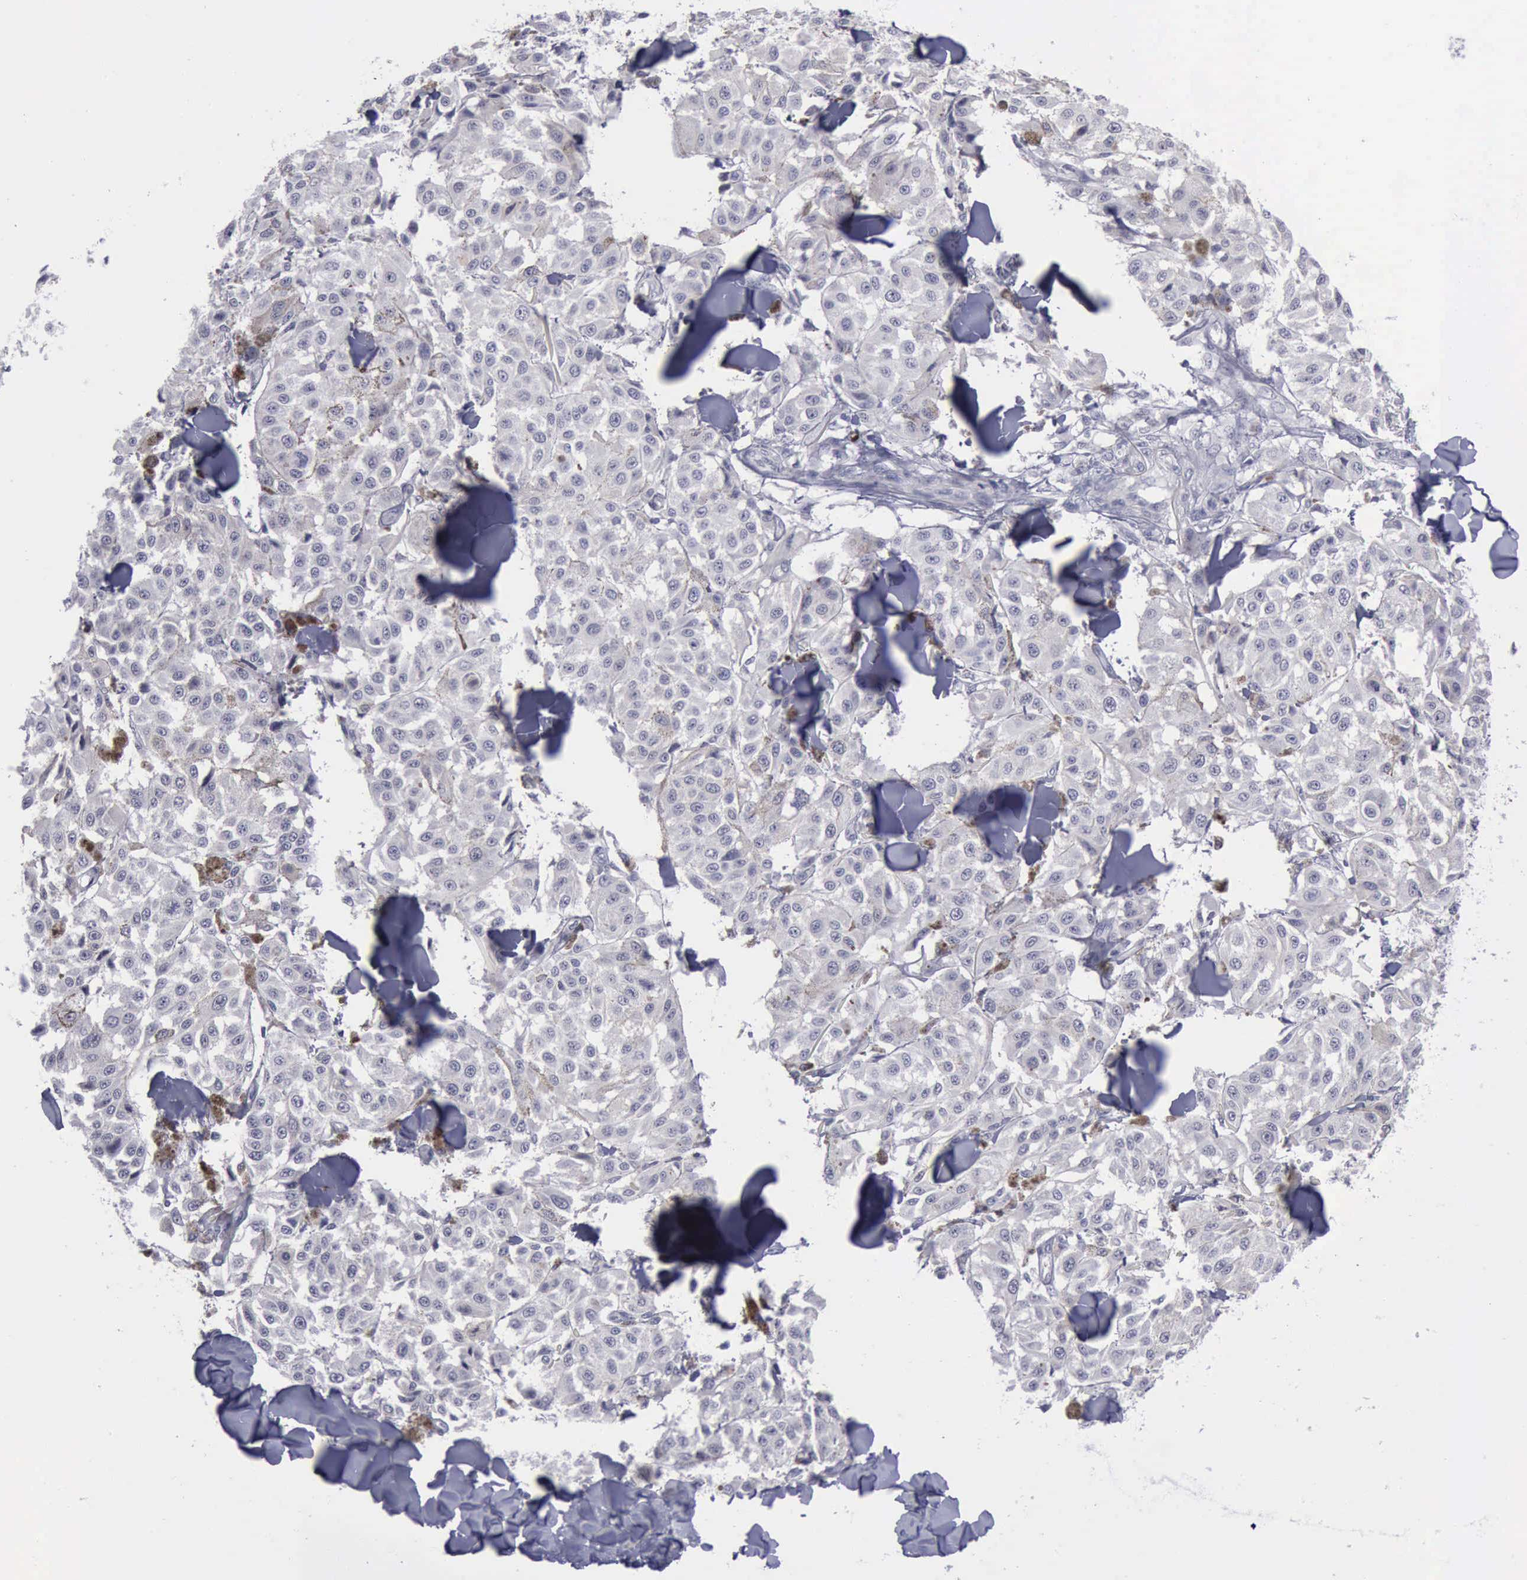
{"staining": {"intensity": "negative", "quantity": "none", "location": "none"}, "tissue": "melanoma", "cell_type": "Tumor cells", "image_type": "cancer", "snomed": [{"axis": "morphology", "description": "Malignant melanoma, NOS"}, {"axis": "topography", "description": "Skin"}], "caption": "Tumor cells are negative for protein expression in human malignant melanoma.", "gene": "CDH2", "patient": {"sex": "female", "age": 64}}